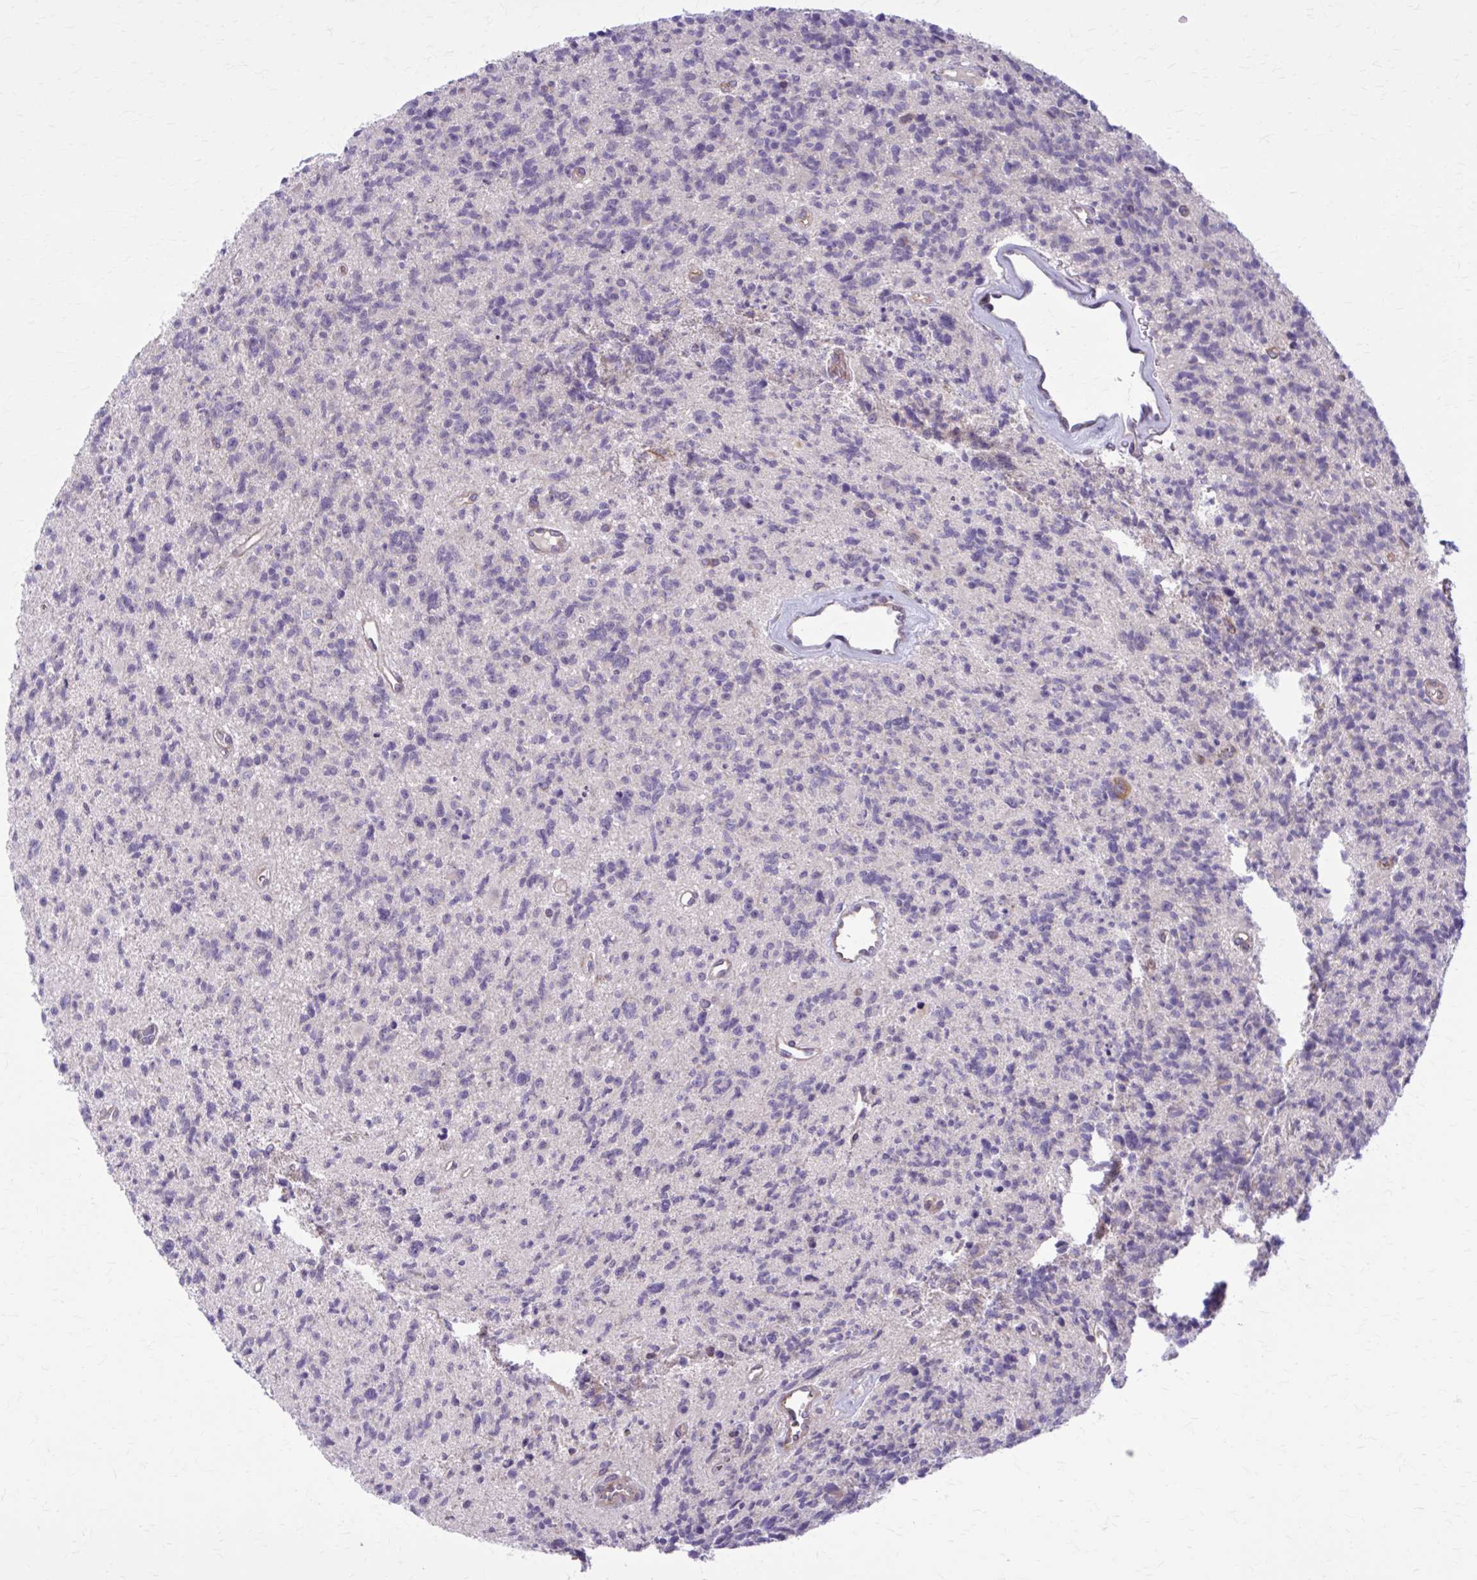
{"staining": {"intensity": "negative", "quantity": "none", "location": "none"}, "tissue": "glioma", "cell_type": "Tumor cells", "image_type": "cancer", "snomed": [{"axis": "morphology", "description": "Glioma, malignant, High grade"}, {"axis": "topography", "description": "Brain"}], "caption": "Protein analysis of glioma demonstrates no significant staining in tumor cells. (DAB (3,3'-diaminobenzidine) immunohistochemistry with hematoxylin counter stain).", "gene": "SNF8", "patient": {"sex": "male", "age": 29}}